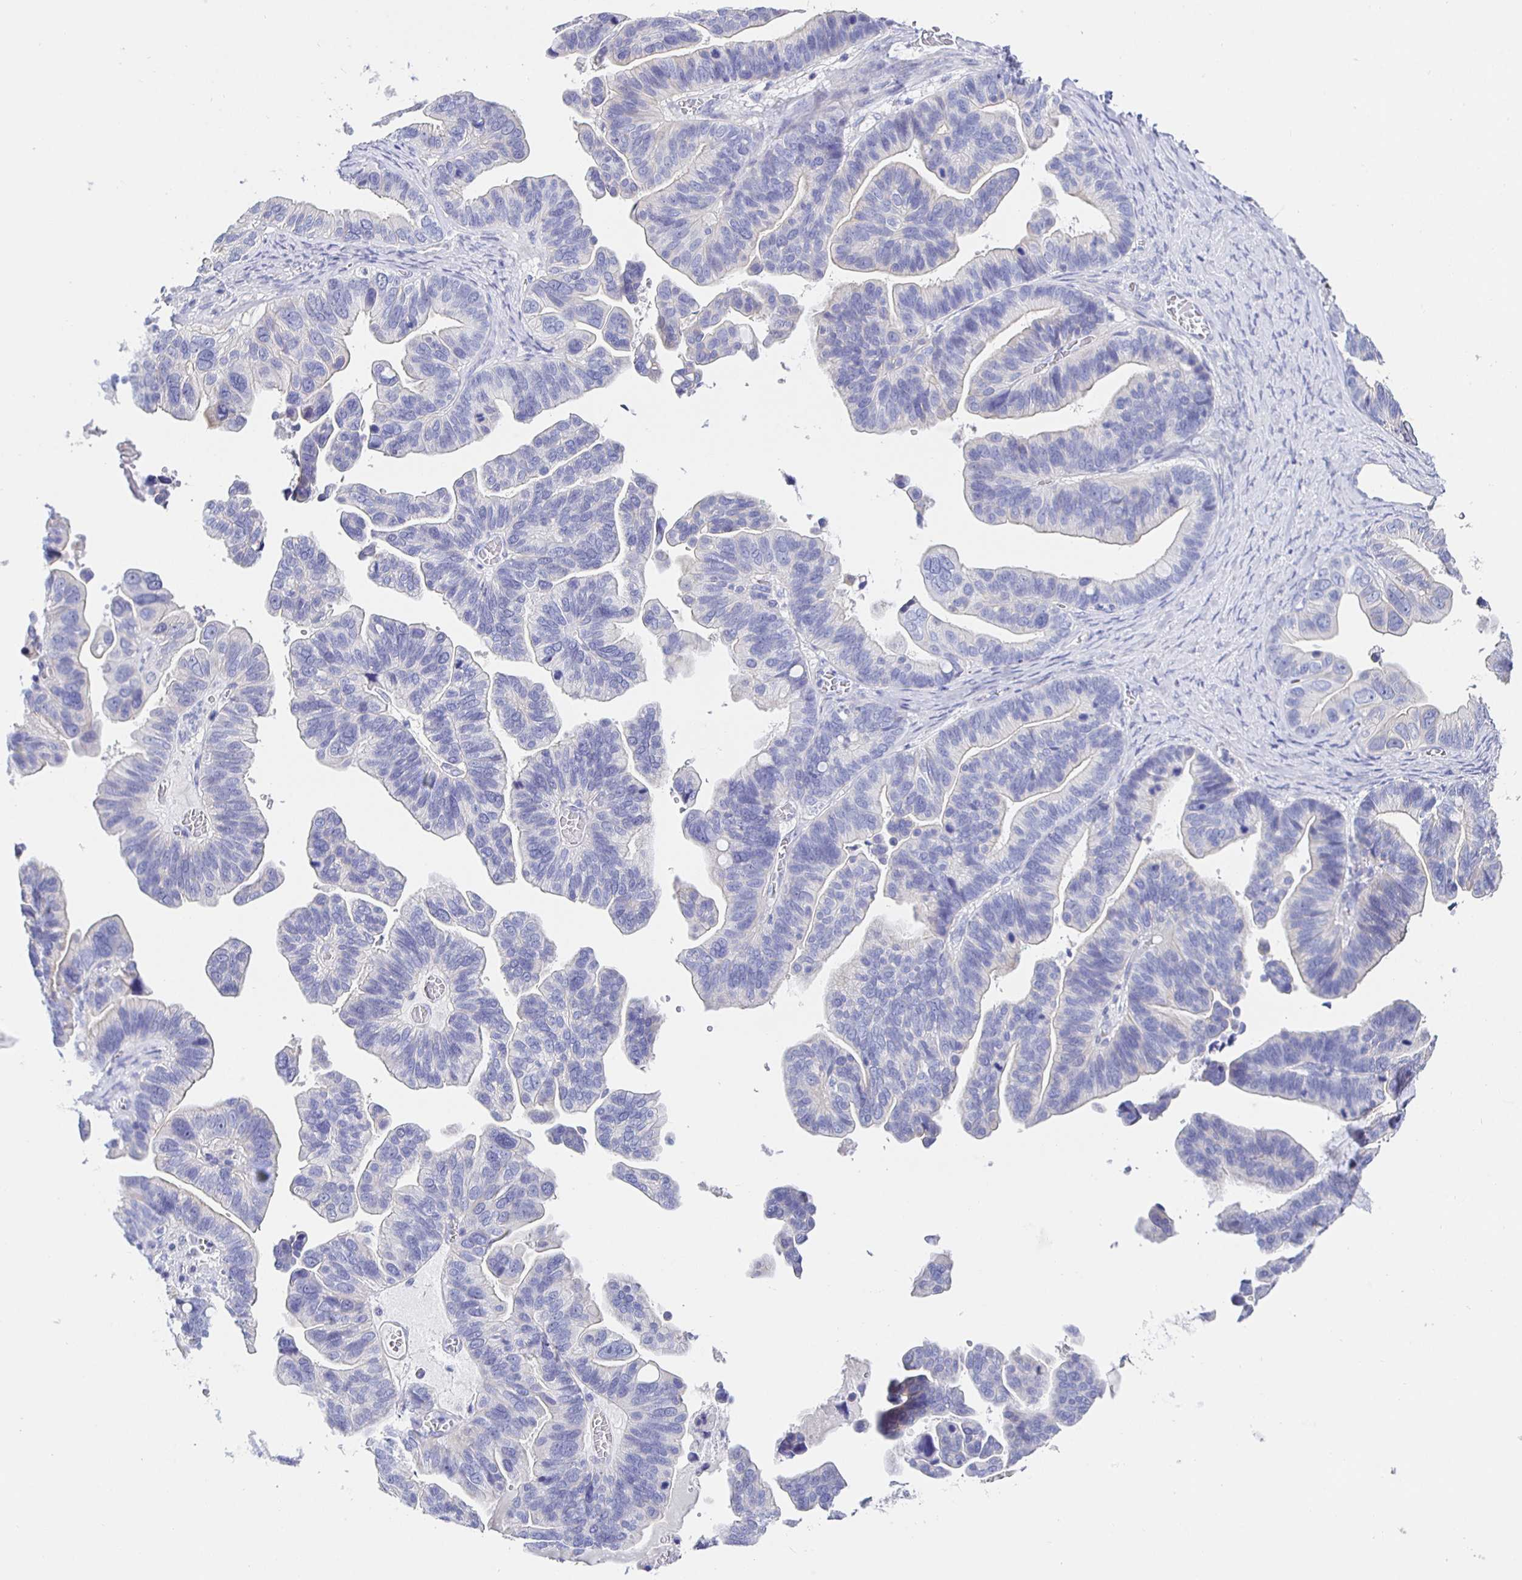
{"staining": {"intensity": "negative", "quantity": "none", "location": "none"}, "tissue": "ovarian cancer", "cell_type": "Tumor cells", "image_type": "cancer", "snomed": [{"axis": "morphology", "description": "Cystadenocarcinoma, serous, NOS"}, {"axis": "topography", "description": "Ovary"}], "caption": "Tumor cells are negative for brown protein staining in ovarian cancer (serous cystadenocarcinoma). (Stains: DAB (3,3'-diaminobenzidine) immunohistochemistry (IHC) with hematoxylin counter stain, Microscopy: brightfield microscopy at high magnification).", "gene": "HSPA4L", "patient": {"sex": "female", "age": 56}}